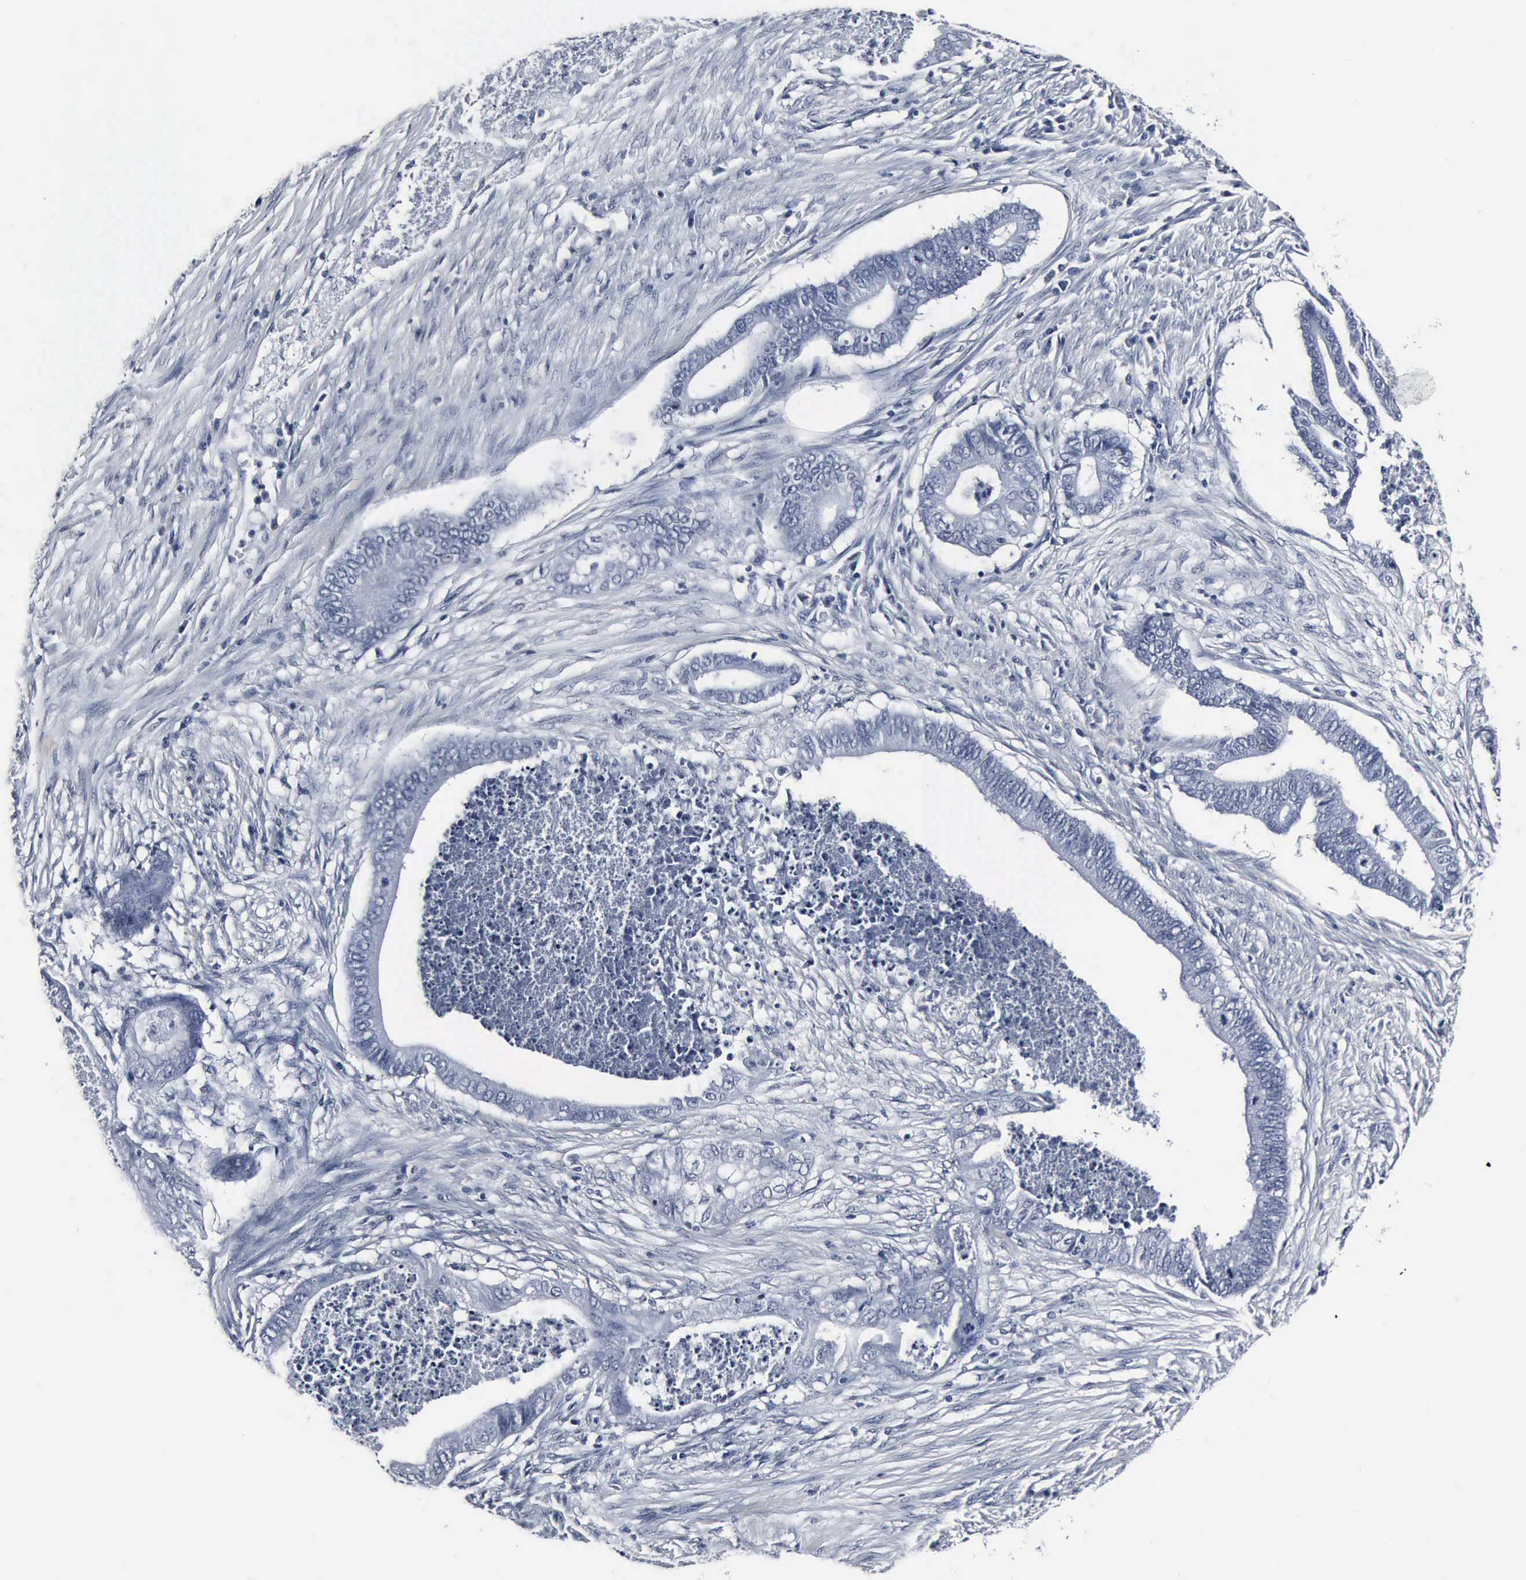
{"staining": {"intensity": "negative", "quantity": "none", "location": "none"}, "tissue": "endometrial cancer", "cell_type": "Tumor cells", "image_type": "cancer", "snomed": [{"axis": "morphology", "description": "Necrosis, NOS"}, {"axis": "morphology", "description": "Adenocarcinoma, NOS"}, {"axis": "topography", "description": "Endometrium"}], "caption": "A high-resolution histopathology image shows immunohistochemistry (IHC) staining of adenocarcinoma (endometrial), which shows no significant positivity in tumor cells.", "gene": "SNAP25", "patient": {"sex": "female", "age": 79}}